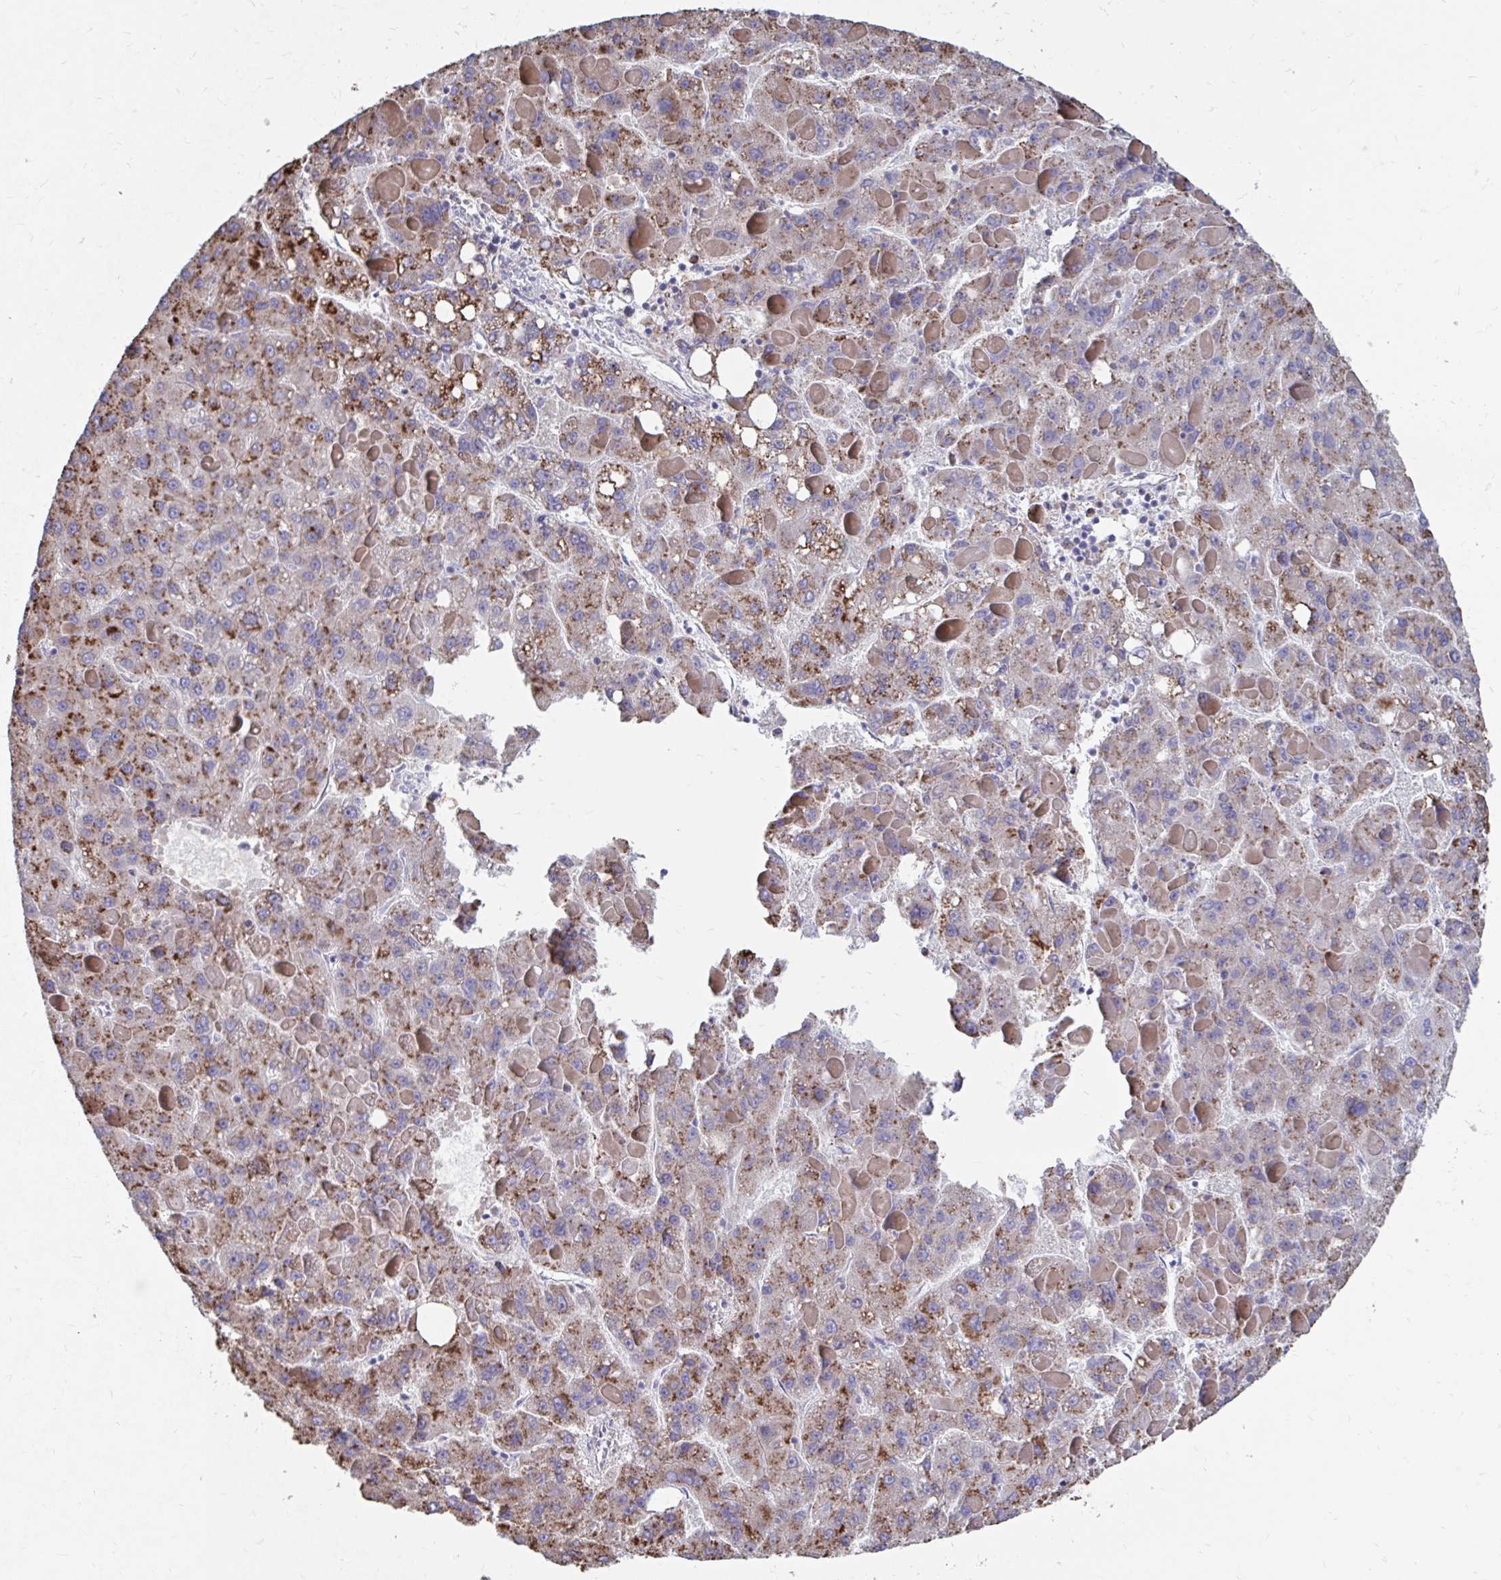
{"staining": {"intensity": "moderate", "quantity": ">75%", "location": "cytoplasmic/membranous"}, "tissue": "liver cancer", "cell_type": "Tumor cells", "image_type": "cancer", "snomed": [{"axis": "morphology", "description": "Carcinoma, Hepatocellular, NOS"}, {"axis": "topography", "description": "Liver"}], "caption": "Immunohistochemical staining of human liver hepatocellular carcinoma shows moderate cytoplasmic/membranous protein expression in about >75% of tumor cells. Ihc stains the protein of interest in brown and the nuclei are stained blue.", "gene": "FKBP2", "patient": {"sex": "female", "age": 82}}